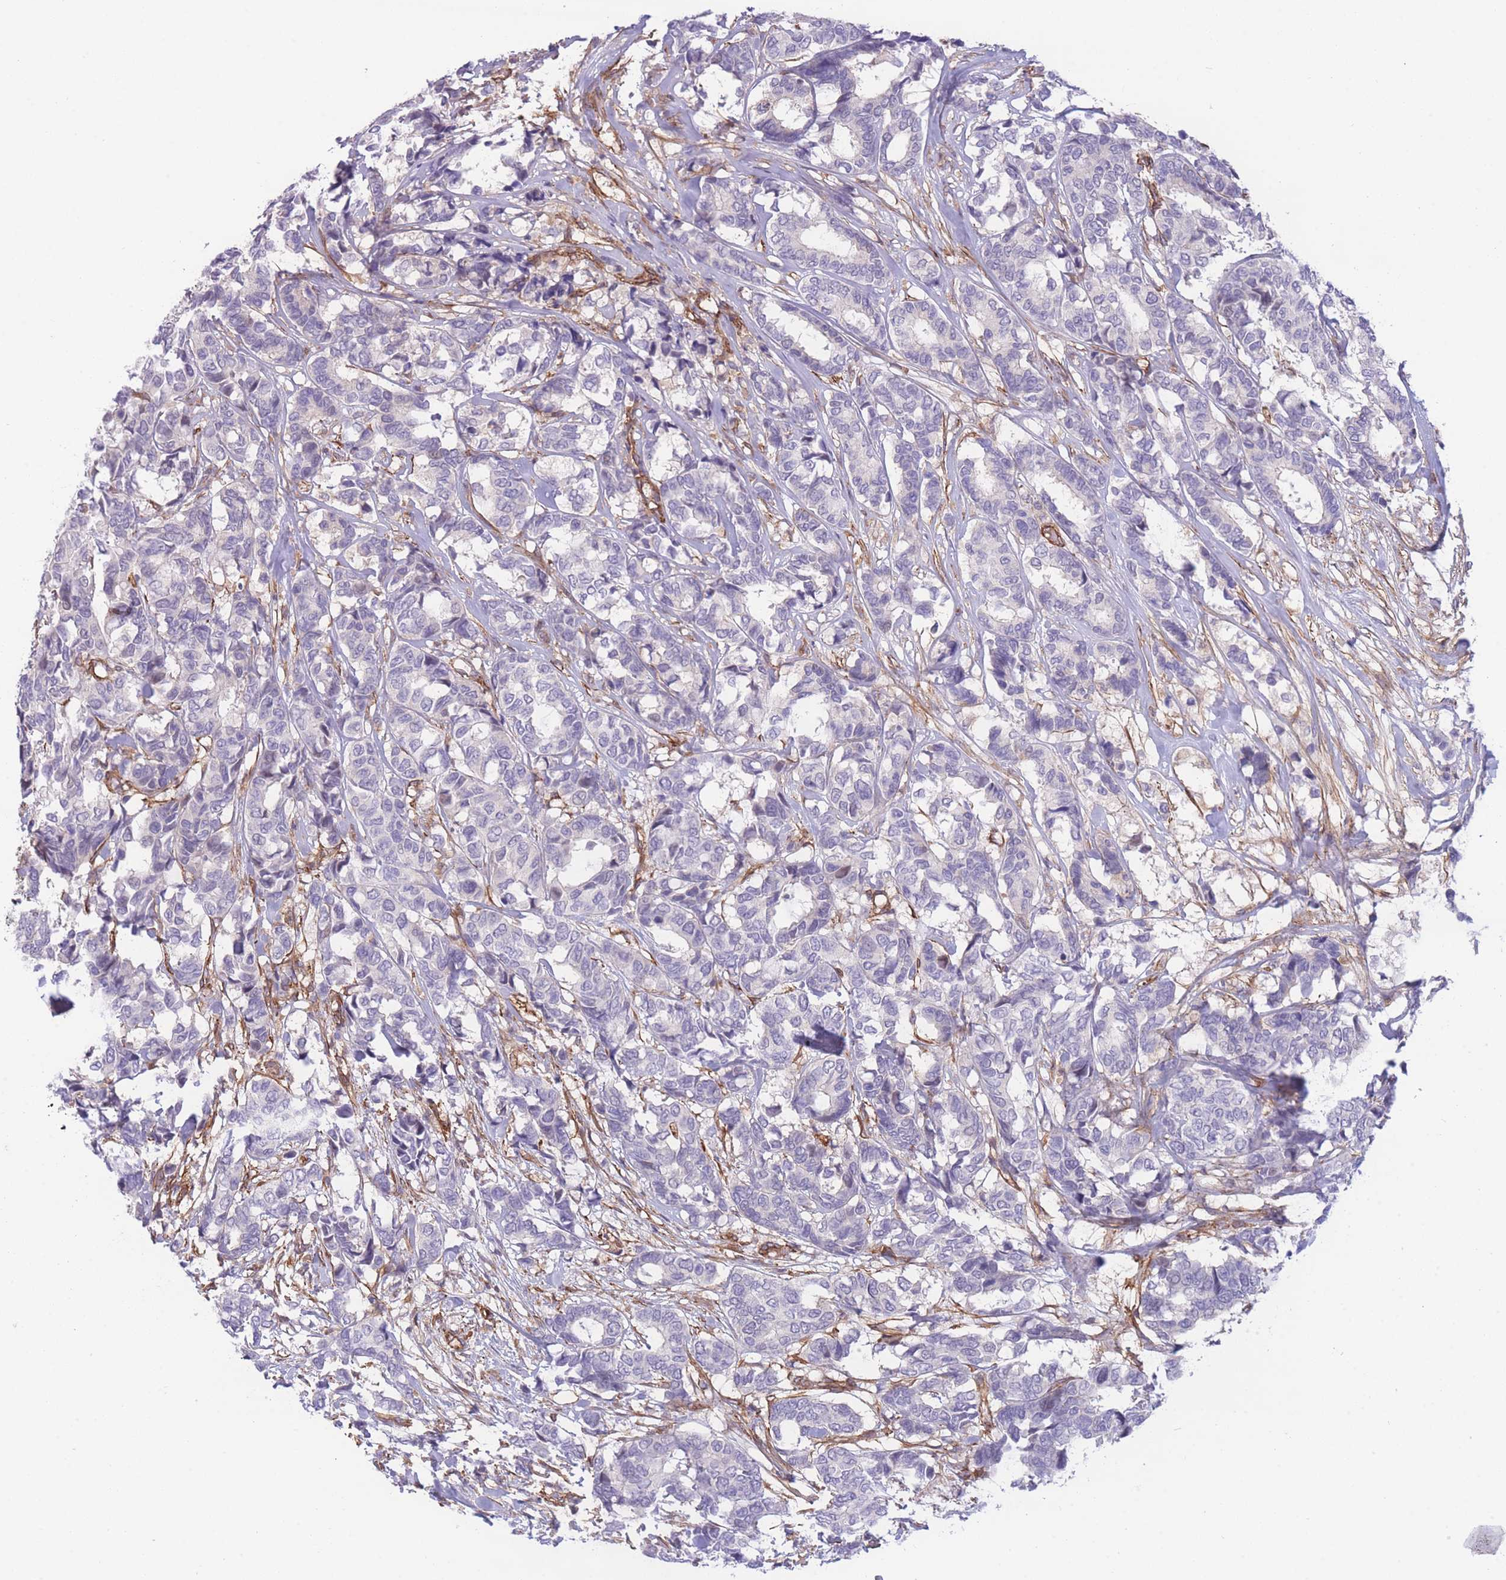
{"staining": {"intensity": "negative", "quantity": "none", "location": "none"}, "tissue": "breast cancer", "cell_type": "Tumor cells", "image_type": "cancer", "snomed": [{"axis": "morphology", "description": "Duct carcinoma"}, {"axis": "topography", "description": "Breast"}], "caption": "This is a histopathology image of immunohistochemistry staining of breast cancer, which shows no positivity in tumor cells.", "gene": "CDC25B", "patient": {"sex": "female", "age": 87}}